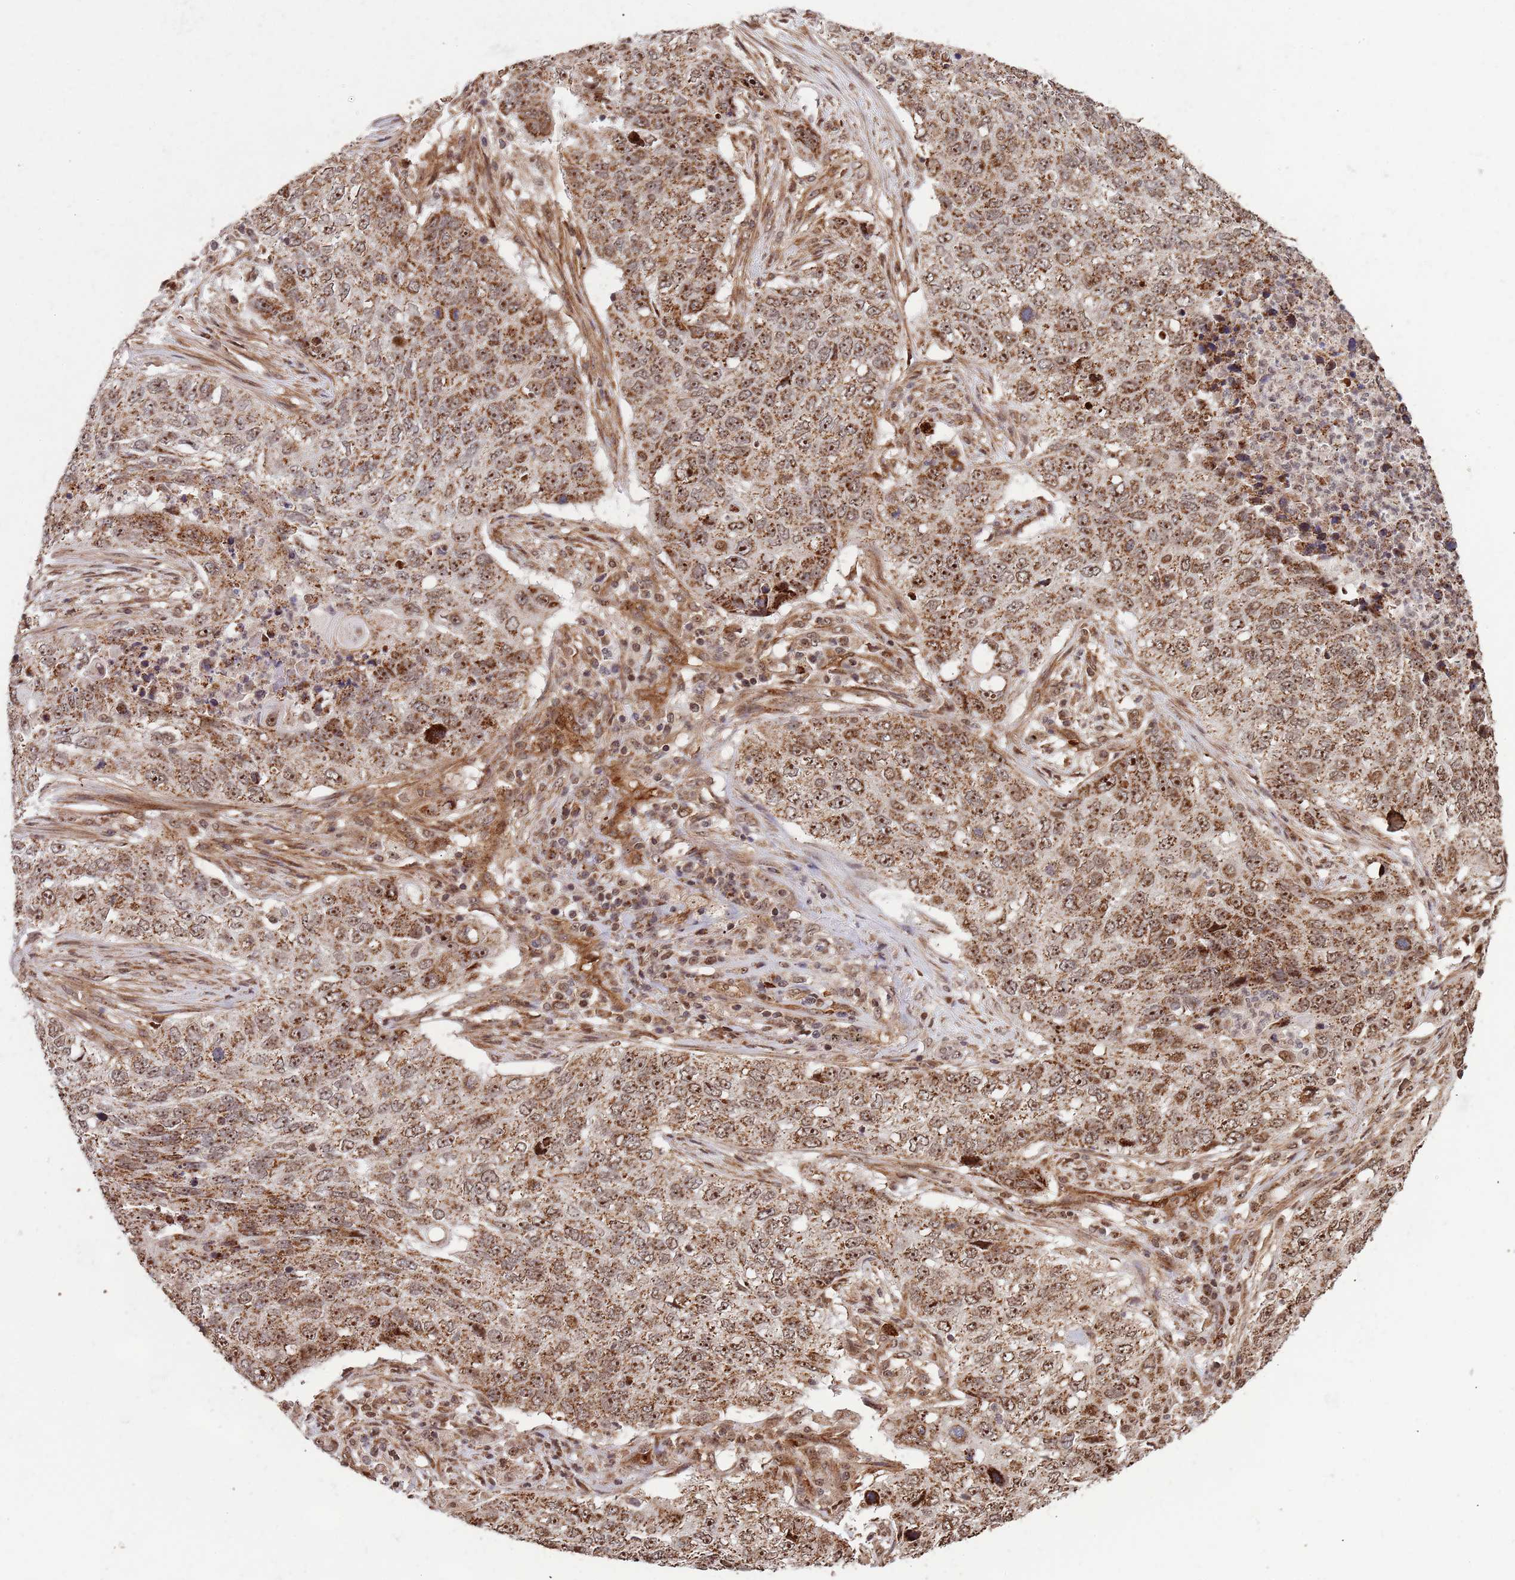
{"staining": {"intensity": "moderate", "quantity": ">75%", "location": "cytoplasmic/membranous,nuclear"}, "tissue": "lung cancer", "cell_type": "Tumor cells", "image_type": "cancer", "snomed": [{"axis": "morphology", "description": "Squamous cell carcinoma, NOS"}, {"axis": "topography", "description": "Lung"}], "caption": "Immunohistochemistry (IHC) of squamous cell carcinoma (lung) demonstrates medium levels of moderate cytoplasmic/membranous and nuclear staining in approximately >75% of tumor cells.", "gene": "DCHS1", "patient": {"sex": "female", "age": 63}}